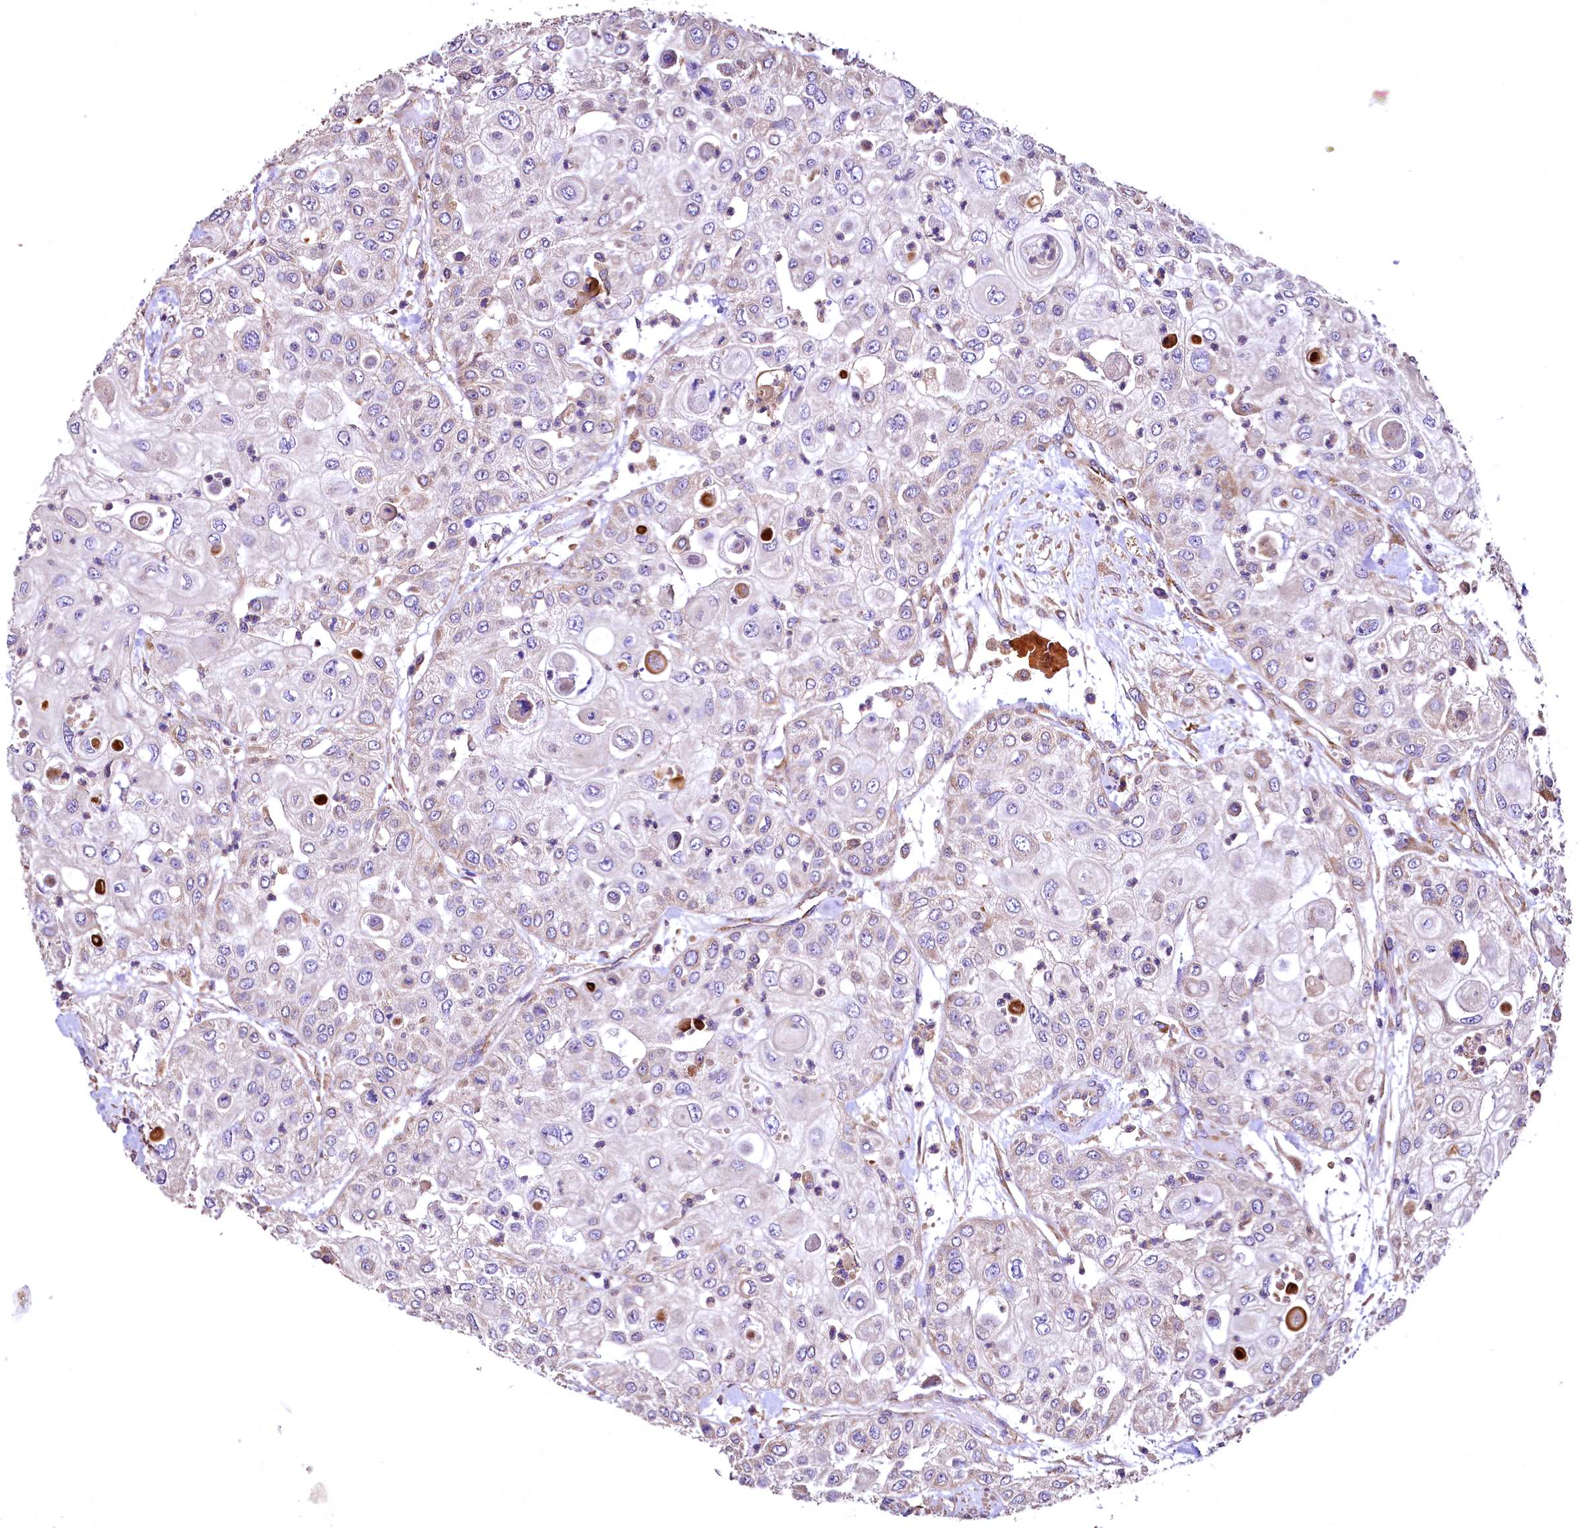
{"staining": {"intensity": "negative", "quantity": "none", "location": "none"}, "tissue": "urothelial cancer", "cell_type": "Tumor cells", "image_type": "cancer", "snomed": [{"axis": "morphology", "description": "Urothelial carcinoma, High grade"}, {"axis": "topography", "description": "Urinary bladder"}], "caption": "This is an immunohistochemistry (IHC) micrograph of human urothelial cancer. There is no positivity in tumor cells.", "gene": "RASSF1", "patient": {"sex": "female", "age": 79}}